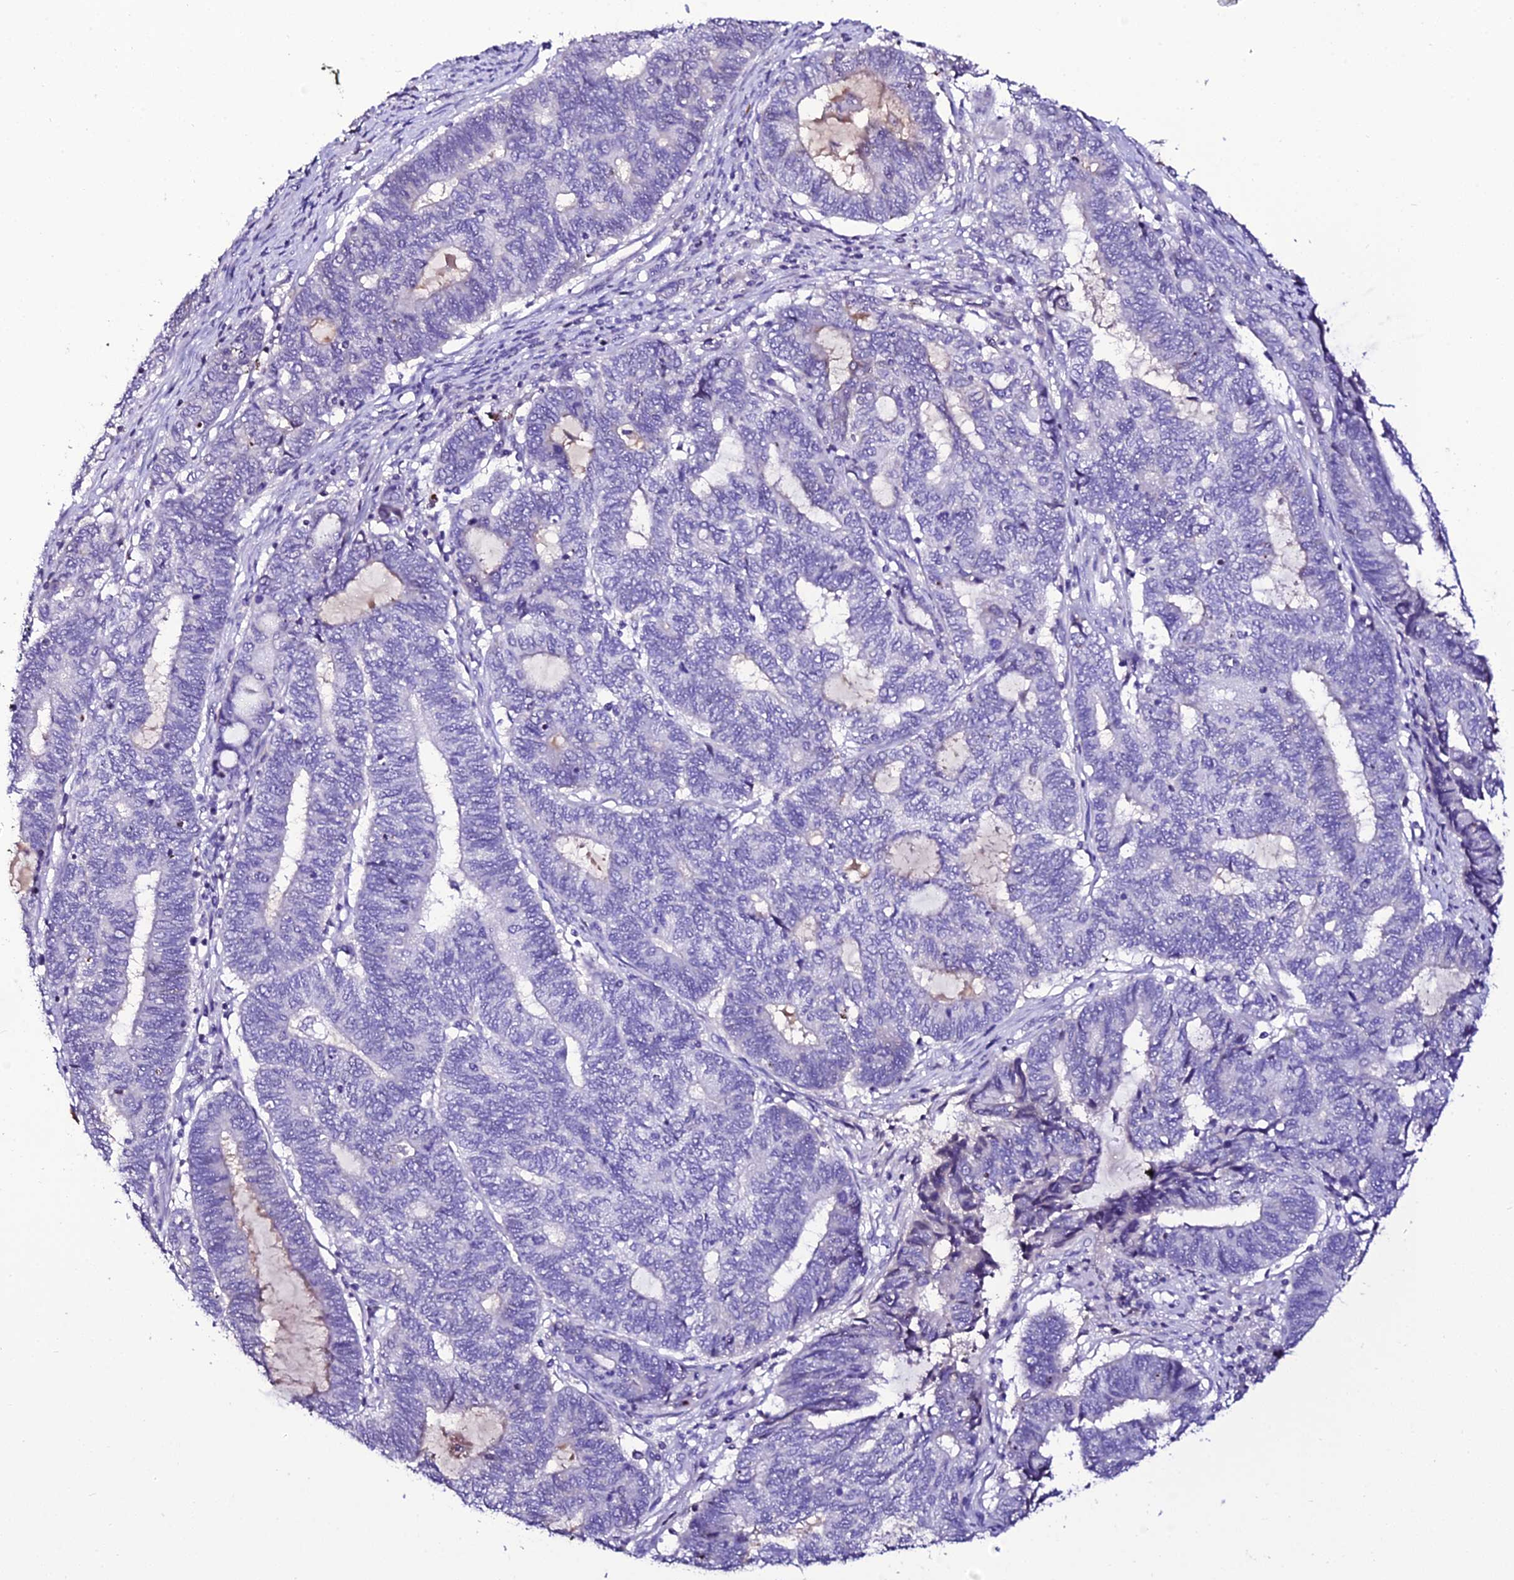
{"staining": {"intensity": "negative", "quantity": "none", "location": "none"}, "tissue": "endometrial cancer", "cell_type": "Tumor cells", "image_type": "cancer", "snomed": [{"axis": "morphology", "description": "Adenocarcinoma, NOS"}, {"axis": "topography", "description": "Uterus"}, {"axis": "topography", "description": "Endometrium"}], "caption": "Protein analysis of endometrial cancer (adenocarcinoma) reveals no significant expression in tumor cells. (DAB (3,3'-diaminobenzidine) immunohistochemistry (IHC) with hematoxylin counter stain).", "gene": "DEFB132", "patient": {"sex": "female", "age": 70}}